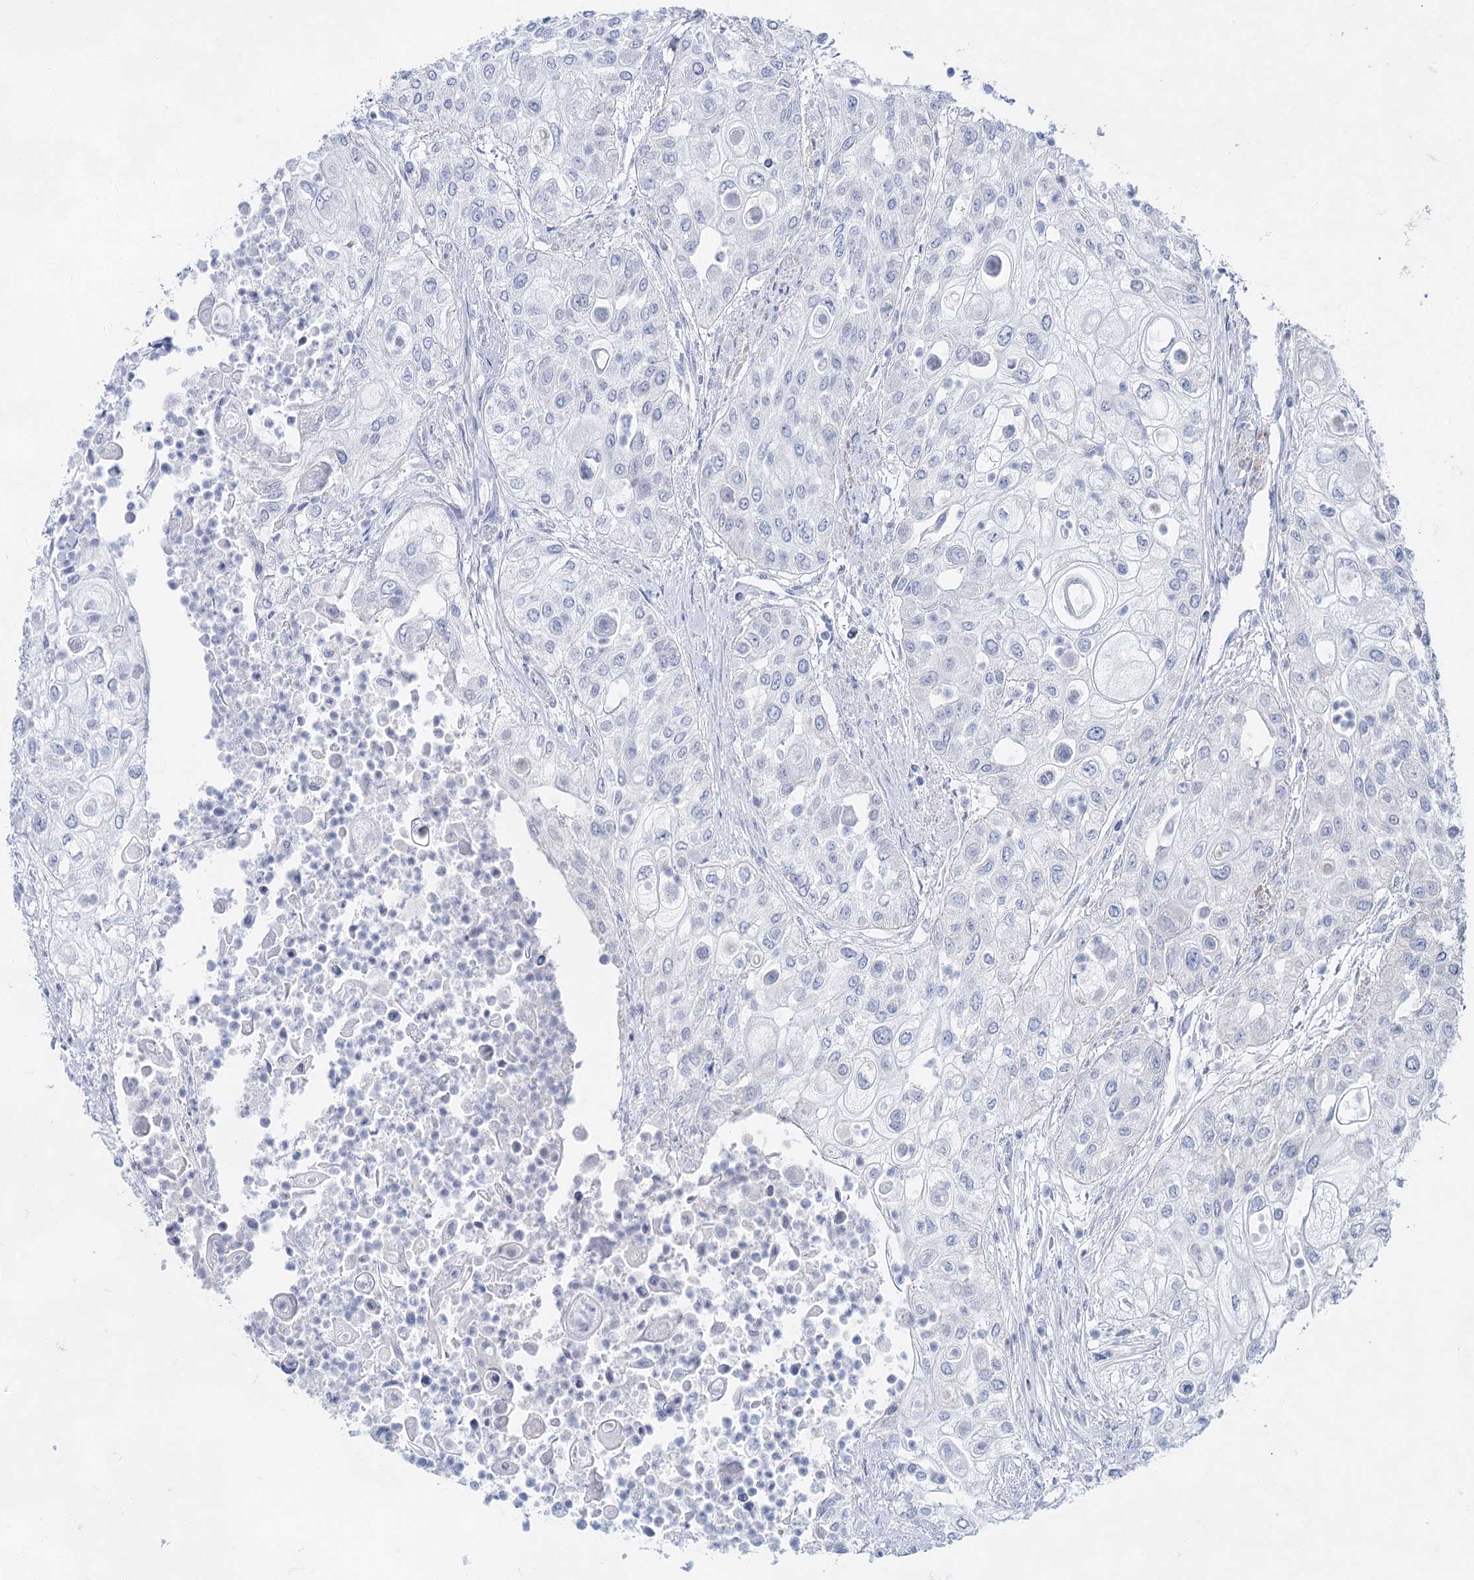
{"staining": {"intensity": "negative", "quantity": "none", "location": "none"}, "tissue": "urothelial cancer", "cell_type": "Tumor cells", "image_type": "cancer", "snomed": [{"axis": "morphology", "description": "Urothelial carcinoma, High grade"}, {"axis": "topography", "description": "Urinary bladder"}], "caption": "Immunohistochemistry image of neoplastic tissue: human high-grade urothelial carcinoma stained with DAB shows no significant protein positivity in tumor cells.", "gene": "ACRV1", "patient": {"sex": "female", "age": 79}}